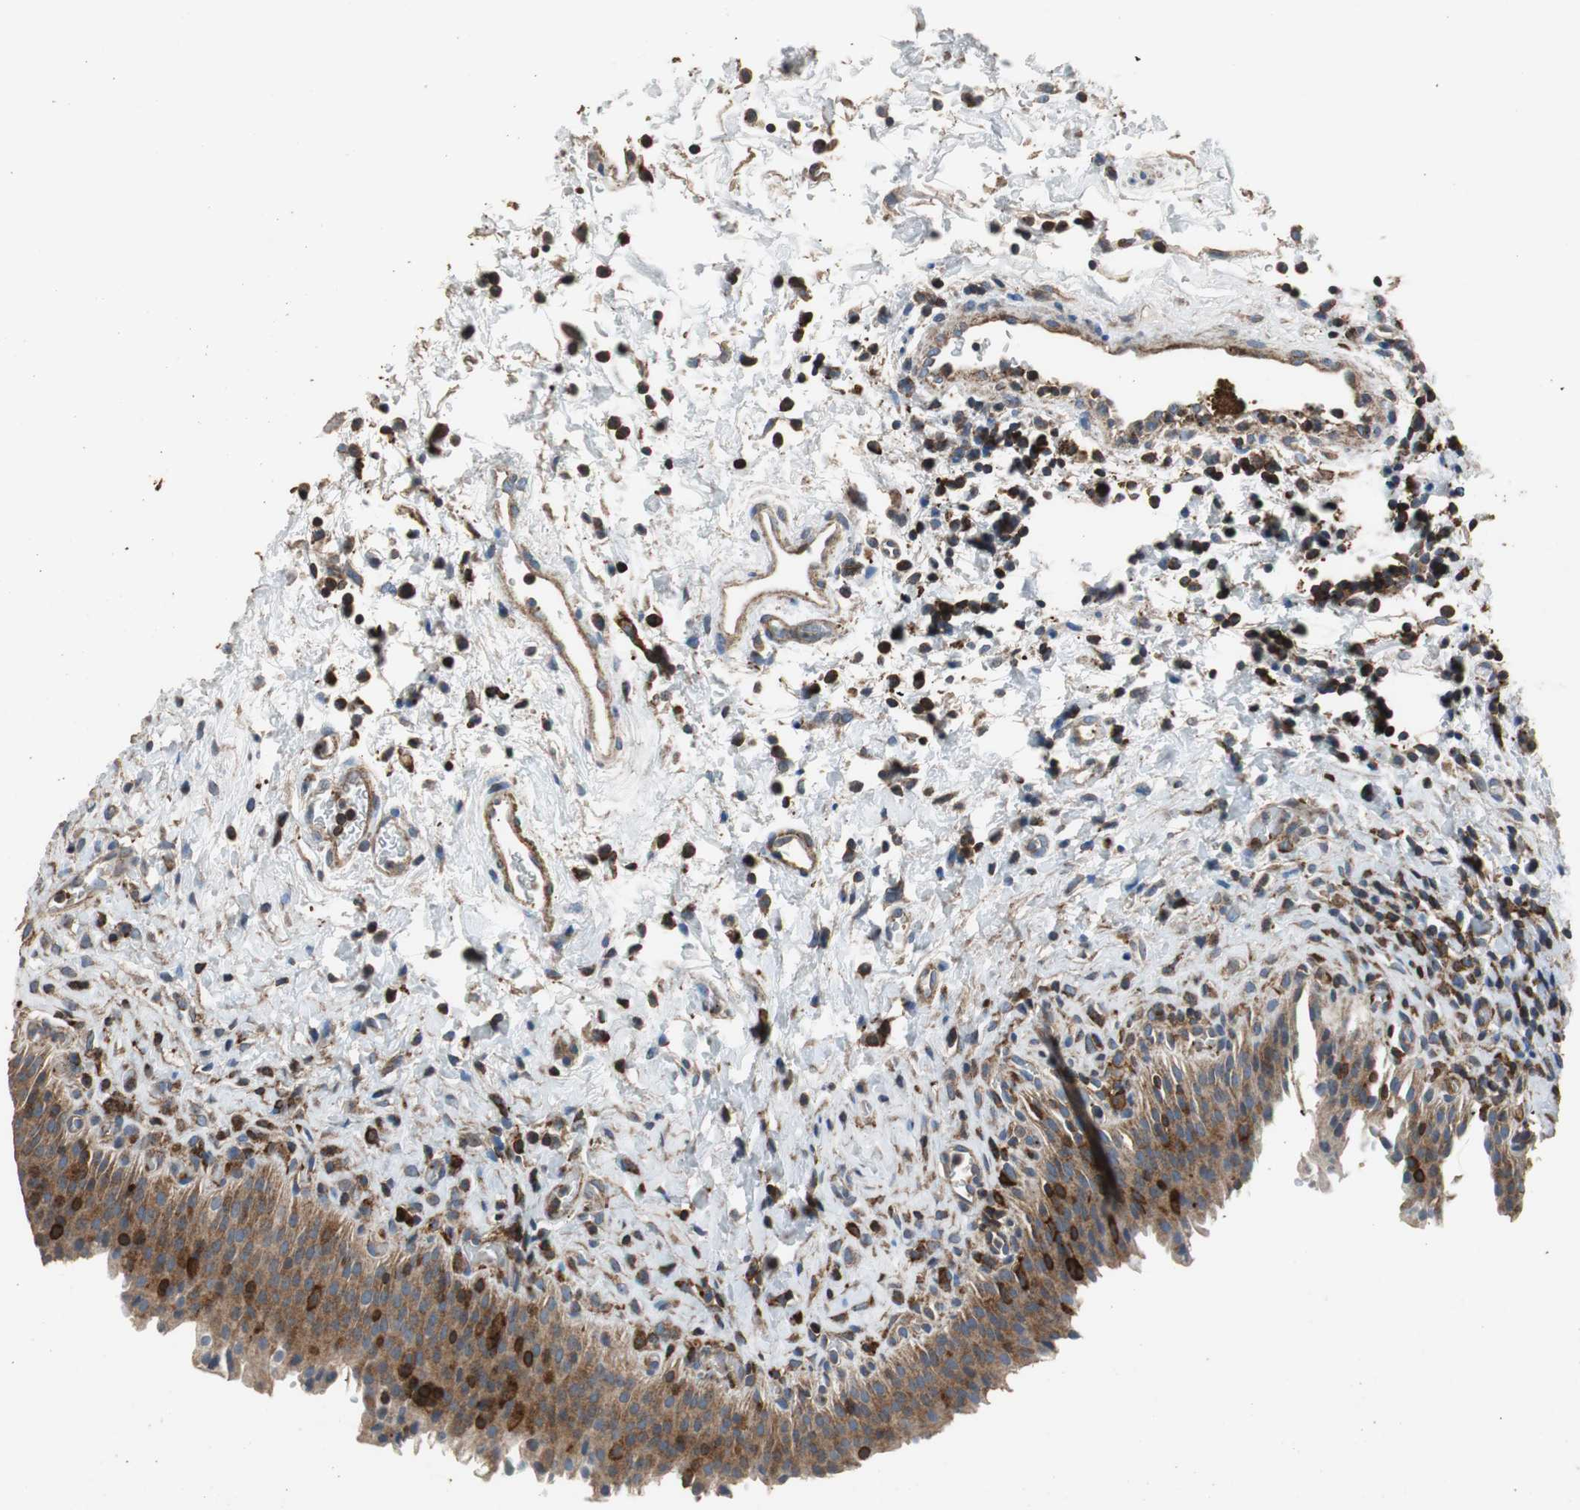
{"staining": {"intensity": "moderate", "quantity": ">75%", "location": "cytoplasmic/membranous"}, "tissue": "urinary bladder", "cell_type": "Urothelial cells", "image_type": "normal", "snomed": [{"axis": "morphology", "description": "Normal tissue, NOS"}, {"axis": "topography", "description": "Urinary bladder"}], "caption": "Urinary bladder stained with DAB (3,3'-diaminobenzidine) immunohistochemistry reveals medium levels of moderate cytoplasmic/membranous positivity in approximately >75% of urothelial cells. (brown staining indicates protein expression, while blue staining denotes nuclei).", "gene": "PRKRA", "patient": {"sex": "male", "age": 51}}